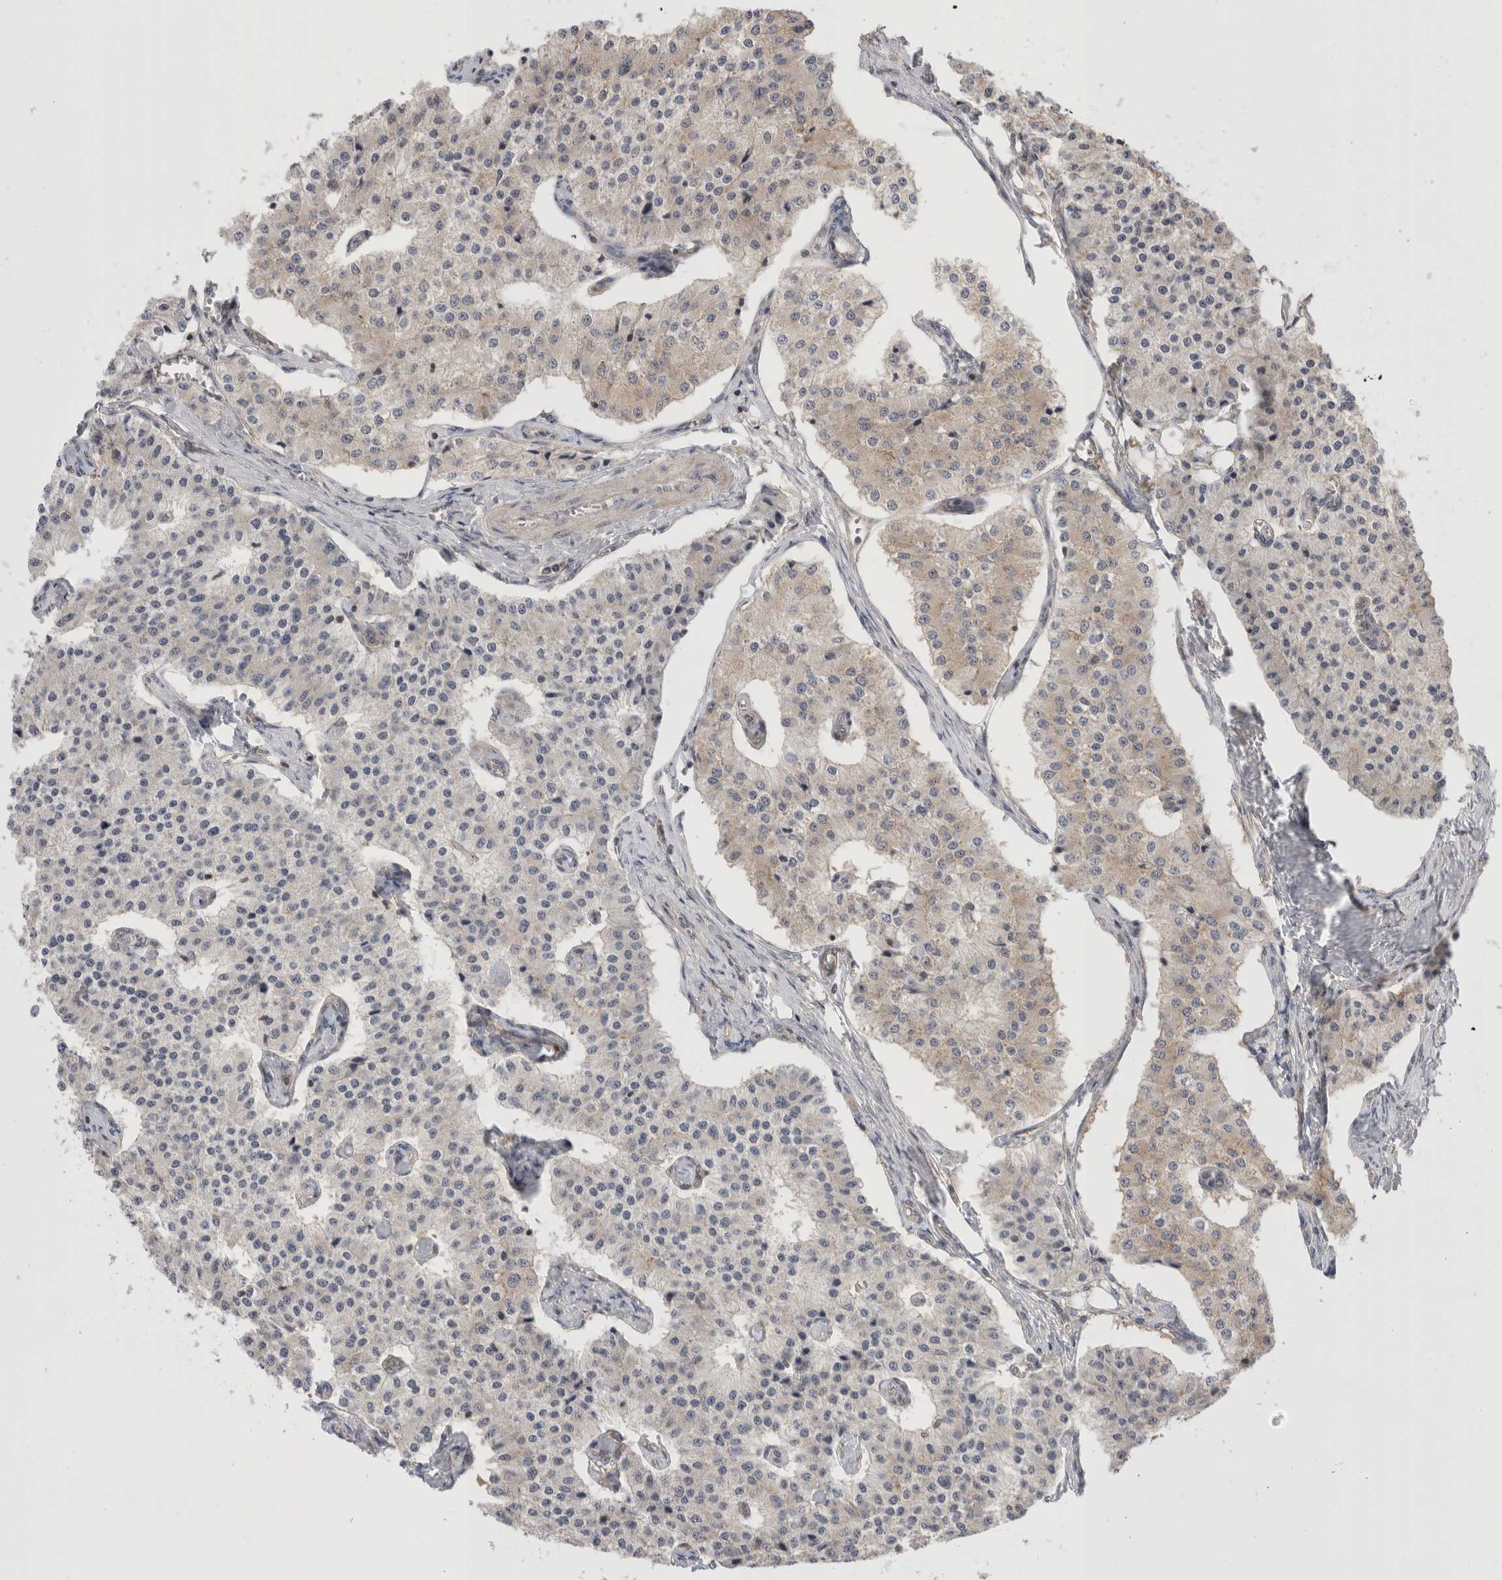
{"staining": {"intensity": "weak", "quantity": "<25%", "location": "cytoplasmic/membranous"}, "tissue": "carcinoid", "cell_type": "Tumor cells", "image_type": "cancer", "snomed": [{"axis": "morphology", "description": "Carcinoid, malignant, NOS"}, {"axis": "topography", "description": "Colon"}], "caption": "Carcinoid was stained to show a protein in brown. There is no significant staining in tumor cells.", "gene": "NFKB1", "patient": {"sex": "female", "age": 52}}